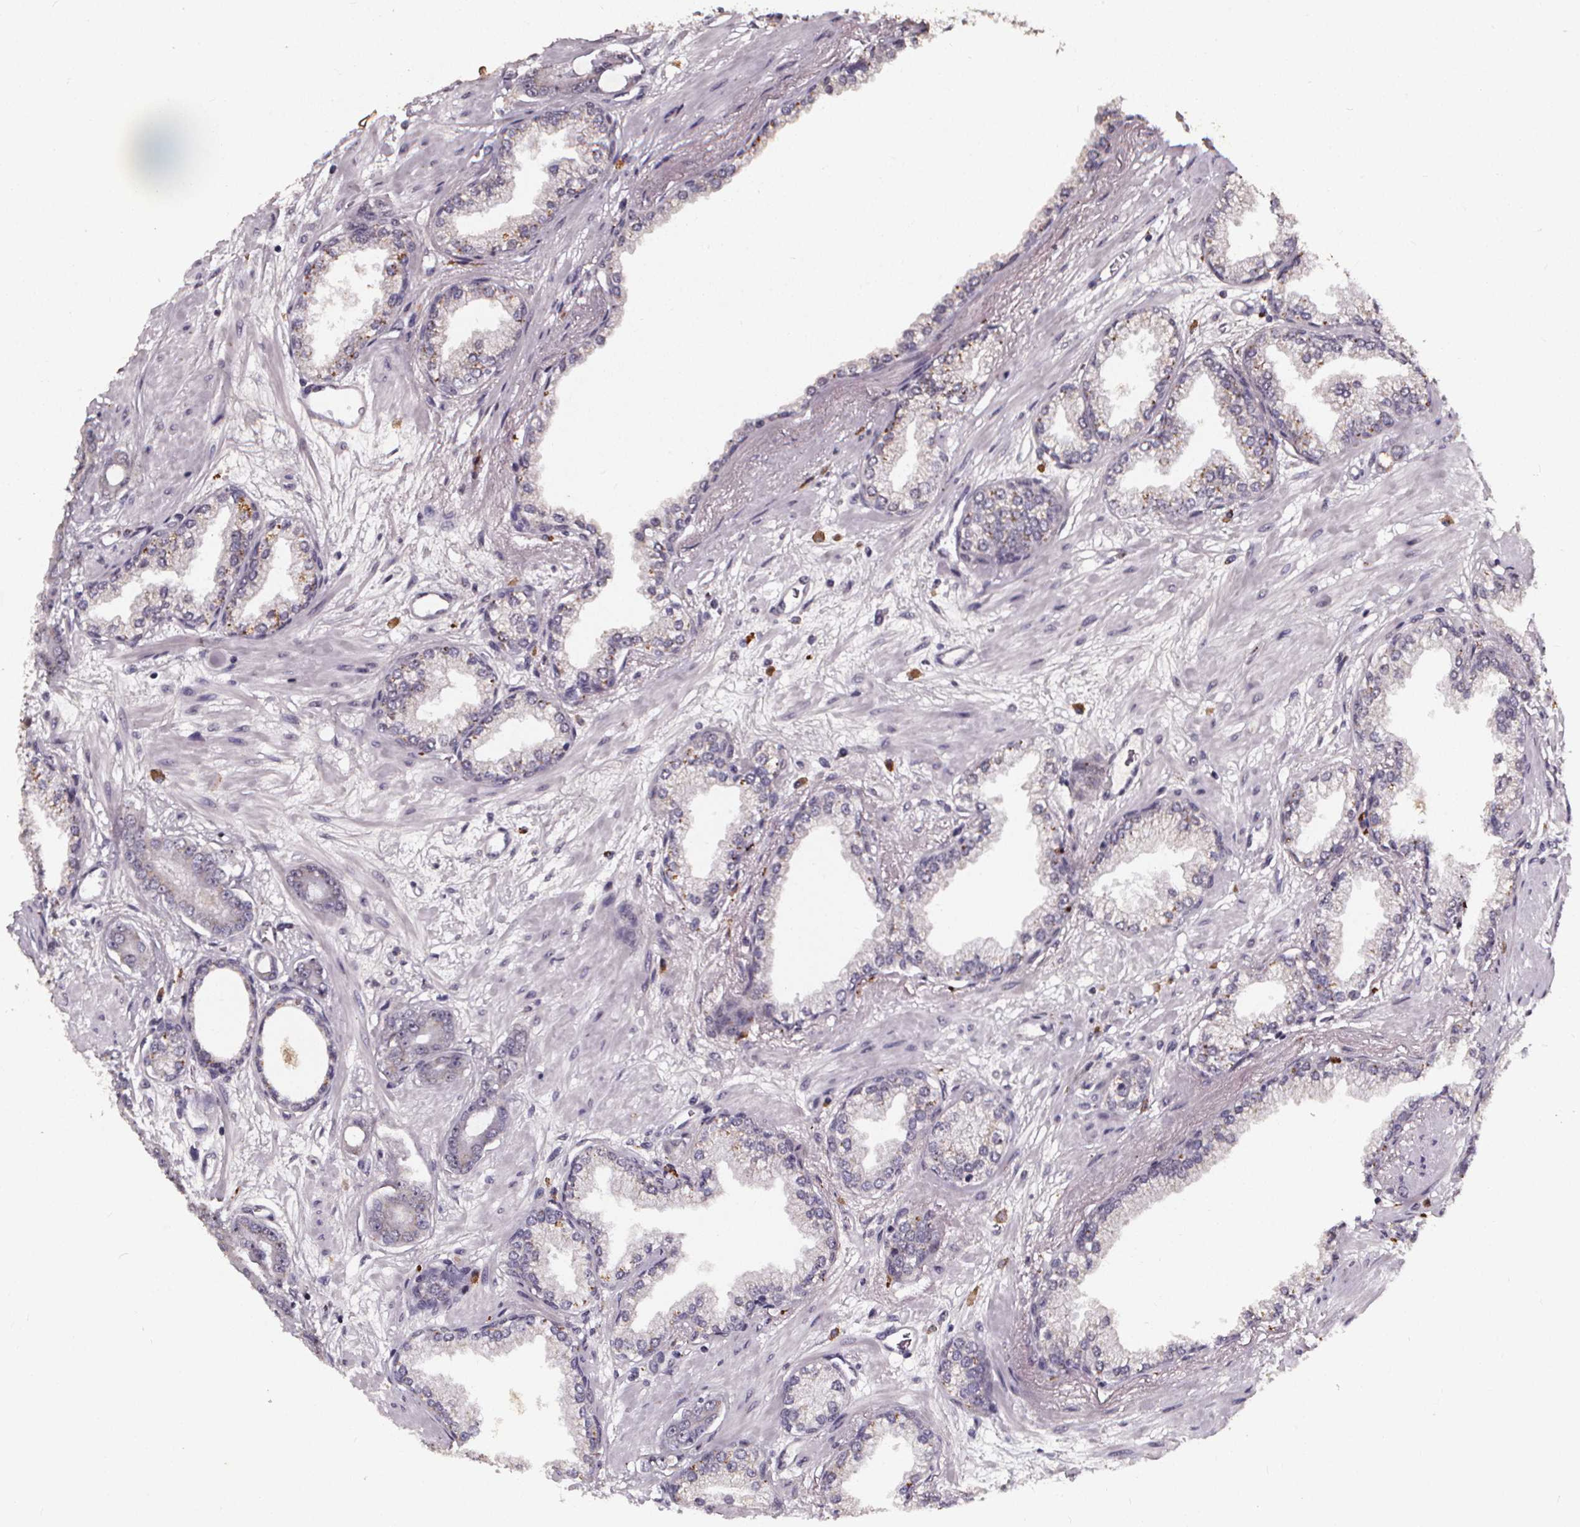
{"staining": {"intensity": "negative", "quantity": "none", "location": "none"}, "tissue": "prostate cancer", "cell_type": "Tumor cells", "image_type": "cancer", "snomed": [{"axis": "morphology", "description": "Adenocarcinoma, Low grade"}, {"axis": "topography", "description": "Prostate"}], "caption": "This is a micrograph of immunohistochemistry (IHC) staining of prostate cancer (adenocarcinoma (low-grade)), which shows no expression in tumor cells. Nuclei are stained in blue.", "gene": "SPAG8", "patient": {"sex": "male", "age": 64}}